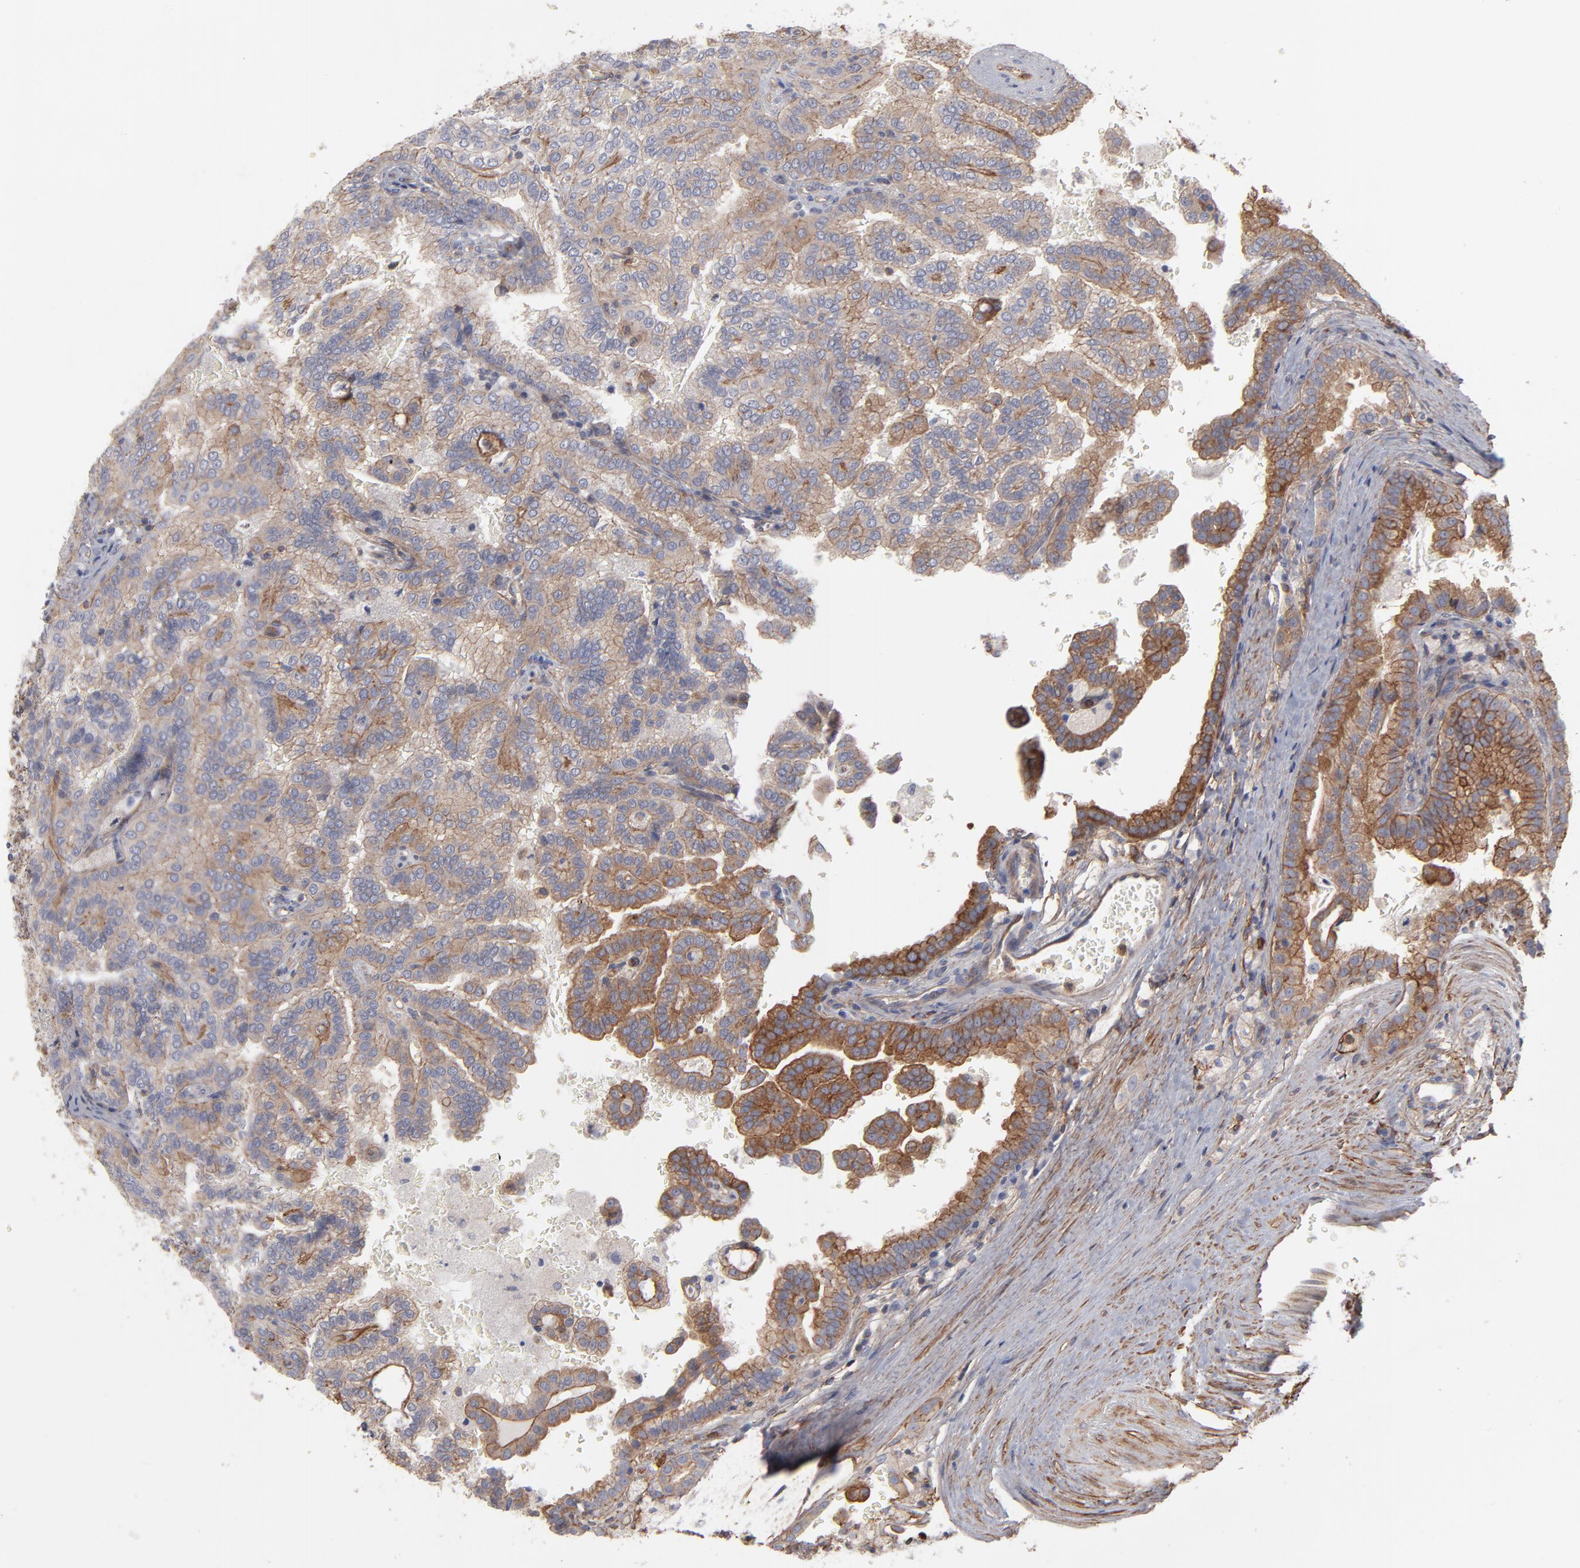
{"staining": {"intensity": "weak", "quantity": ">75%", "location": "cytoplasmic/membranous"}, "tissue": "renal cancer", "cell_type": "Tumor cells", "image_type": "cancer", "snomed": [{"axis": "morphology", "description": "Adenocarcinoma, NOS"}, {"axis": "topography", "description": "Kidney"}], "caption": "DAB immunohistochemical staining of adenocarcinoma (renal) exhibits weak cytoplasmic/membranous protein positivity in about >75% of tumor cells.", "gene": "PXN", "patient": {"sex": "male", "age": 61}}